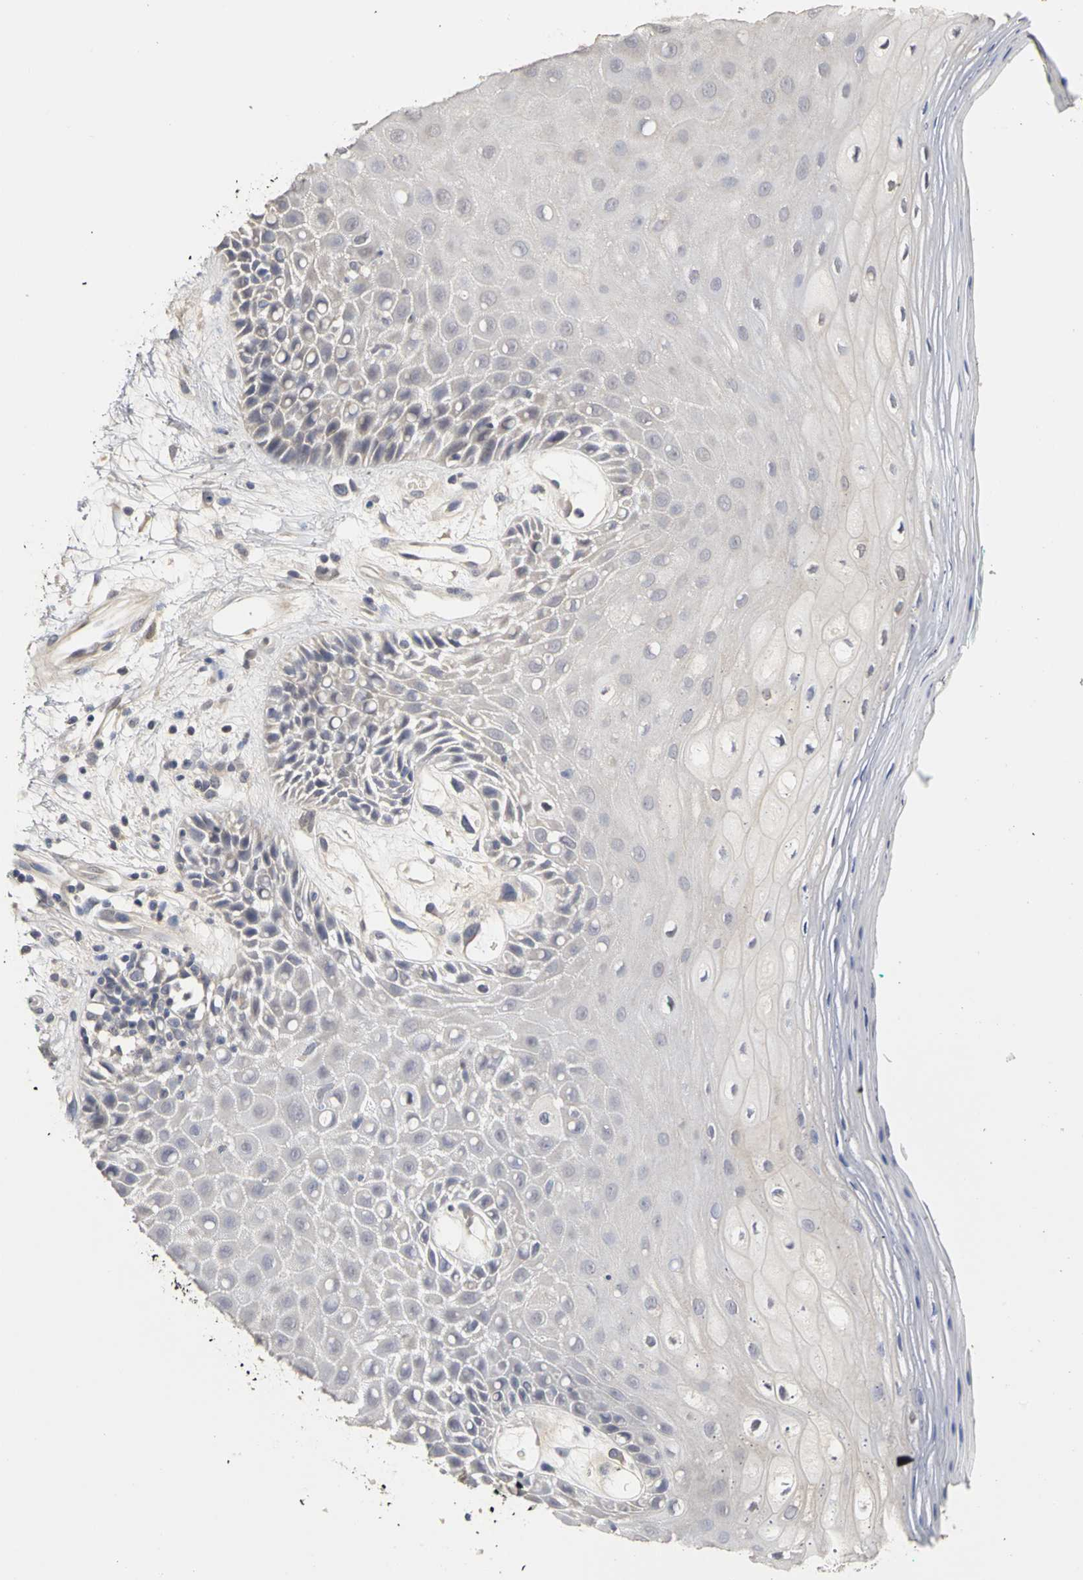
{"staining": {"intensity": "negative", "quantity": "none", "location": "none"}, "tissue": "oral mucosa", "cell_type": "Squamous epithelial cells", "image_type": "normal", "snomed": [{"axis": "morphology", "description": "Normal tissue, NOS"}, {"axis": "morphology", "description": "Squamous cell carcinoma, NOS"}, {"axis": "topography", "description": "Skeletal muscle"}, {"axis": "topography", "description": "Oral tissue"}, {"axis": "topography", "description": "Head-Neck"}], "caption": "Photomicrograph shows no protein expression in squamous epithelial cells of normal oral mucosa. The staining is performed using DAB (3,3'-diaminobenzidine) brown chromogen with nuclei counter-stained in using hematoxylin.", "gene": "PGR", "patient": {"sex": "female", "age": 84}}